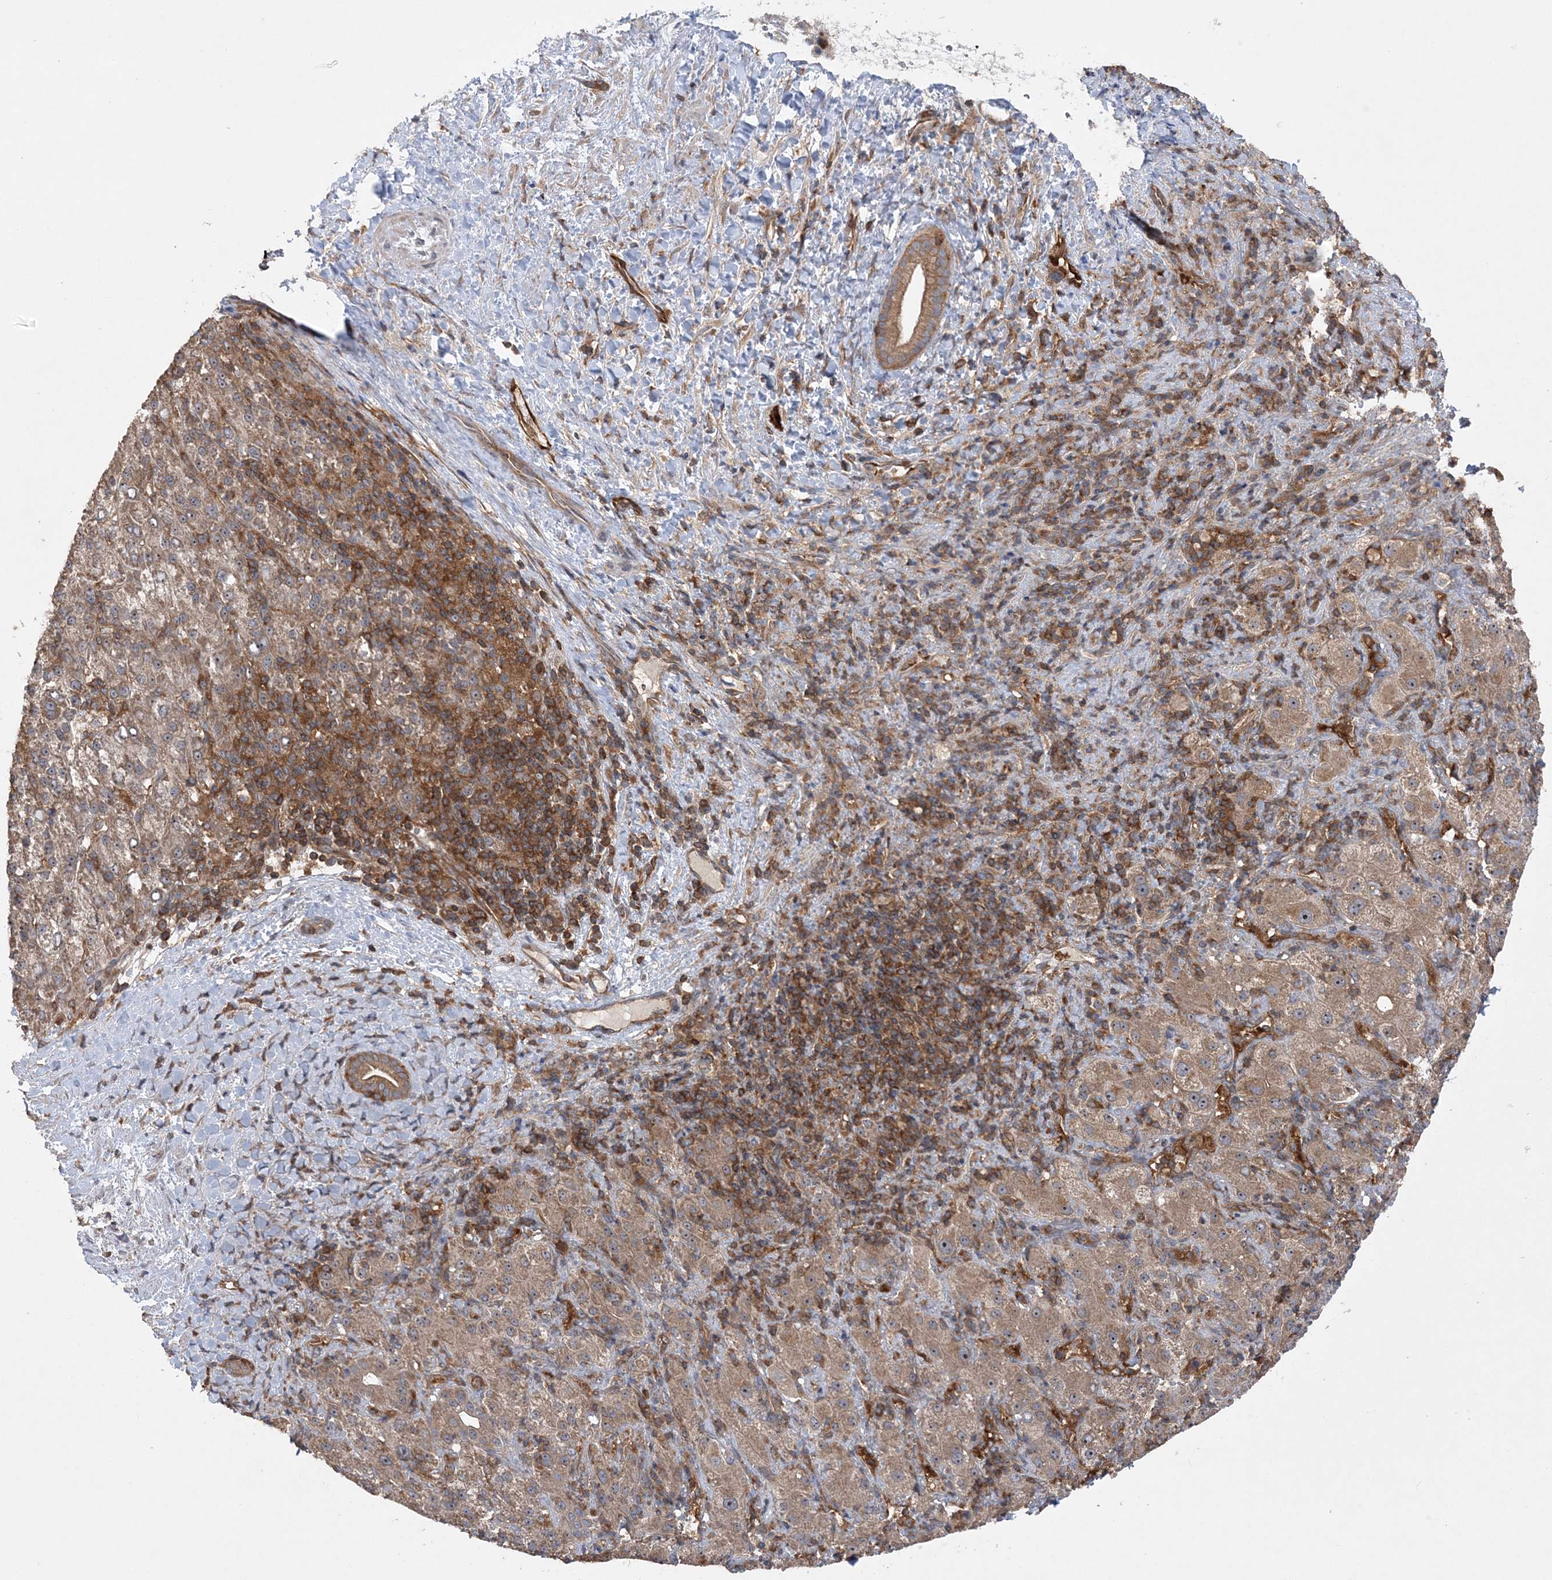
{"staining": {"intensity": "moderate", "quantity": ">75%", "location": "cytoplasmic/membranous"}, "tissue": "liver cancer", "cell_type": "Tumor cells", "image_type": "cancer", "snomed": [{"axis": "morphology", "description": "Carcinoma, Hepatocellular, NOS"}, {"axis": "topography", "description": "Liver"}], "caption": "Human liver cancer (hepatocellular carcinoma) stained with a brown dye reveals moderate cytoplasmic/membranous positive expression in approximately >75% of tumor cells.", "gene": "ACAP2", "patient": {"sex": "female", "age": 58}}